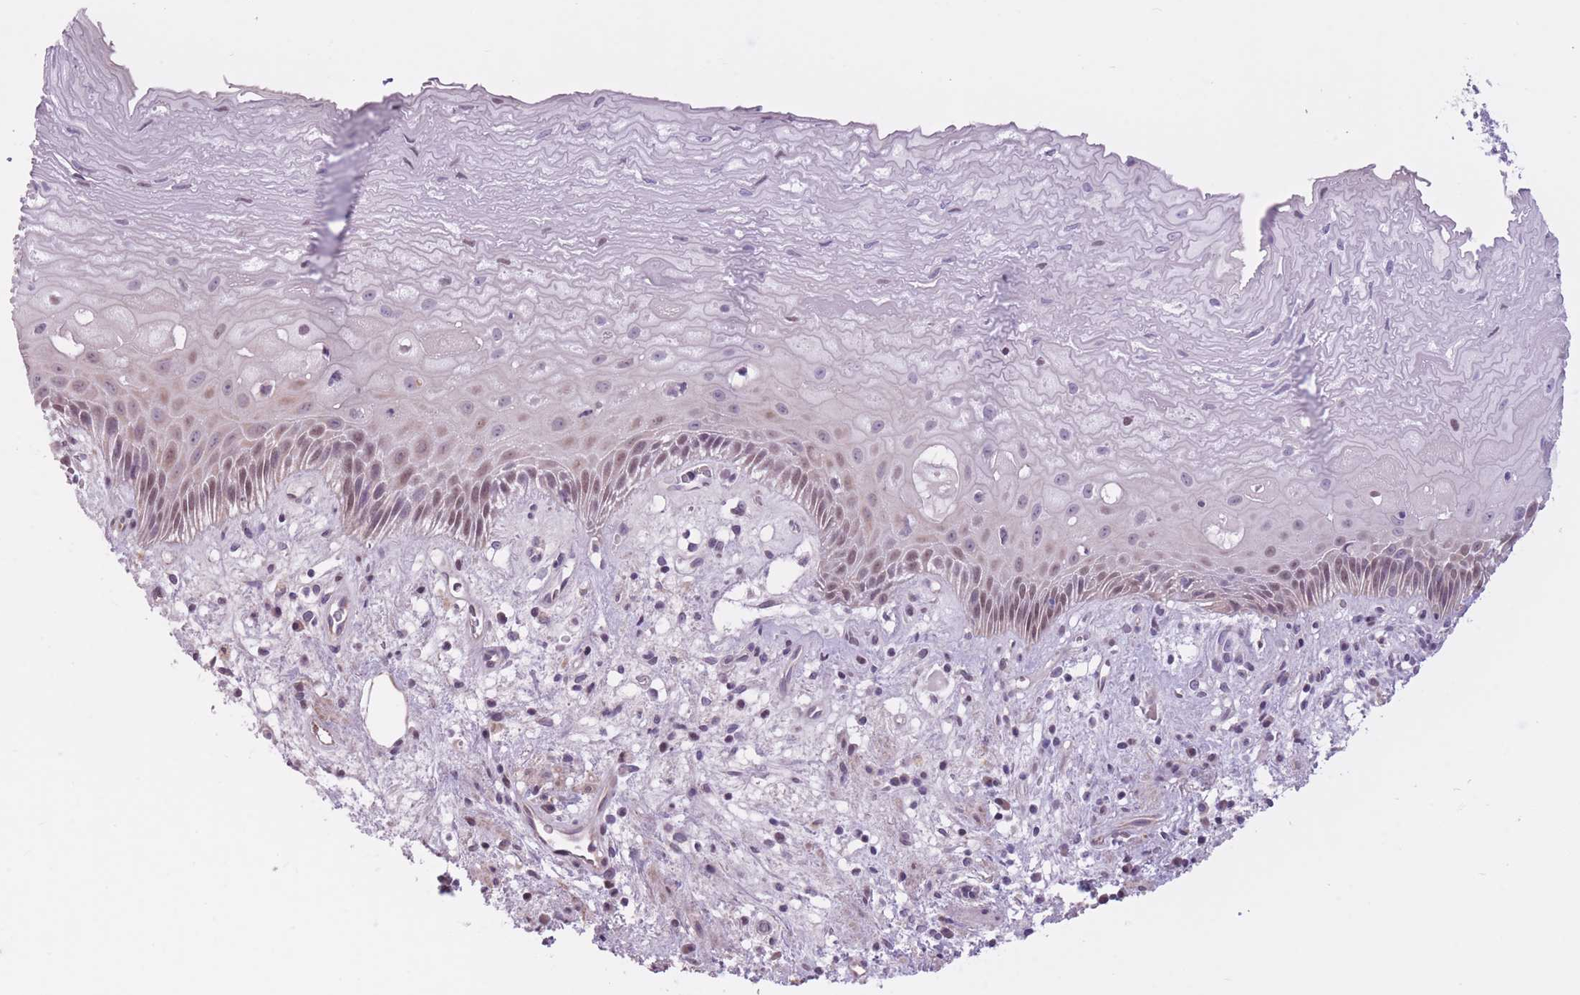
{"staining": {"intensity": "weak", "quantity": "25%-75%", "location": "nuclear"}, "tissue": "esophagus", "cell_type": "Squamous epithelial cells", "image_type": "normal", "snomed": [{"axis": "morphology", "description": "Normal tissue, NOS"}, {"axis": "topography", "description": "Esophagus"}], "caption": "DAB immunohistochemical staining of benign human esophagus reveals weak nuclear protein staining in about 25%-75% of squamous epithelial cells. The staining was performed using DAB to visualize the protein expression in brown, while the nuclei were stained in blue with hematoxylin (Magnification: 20x).", "gene": "WDR70", "patient": {"sex": "male", "age": 60}}